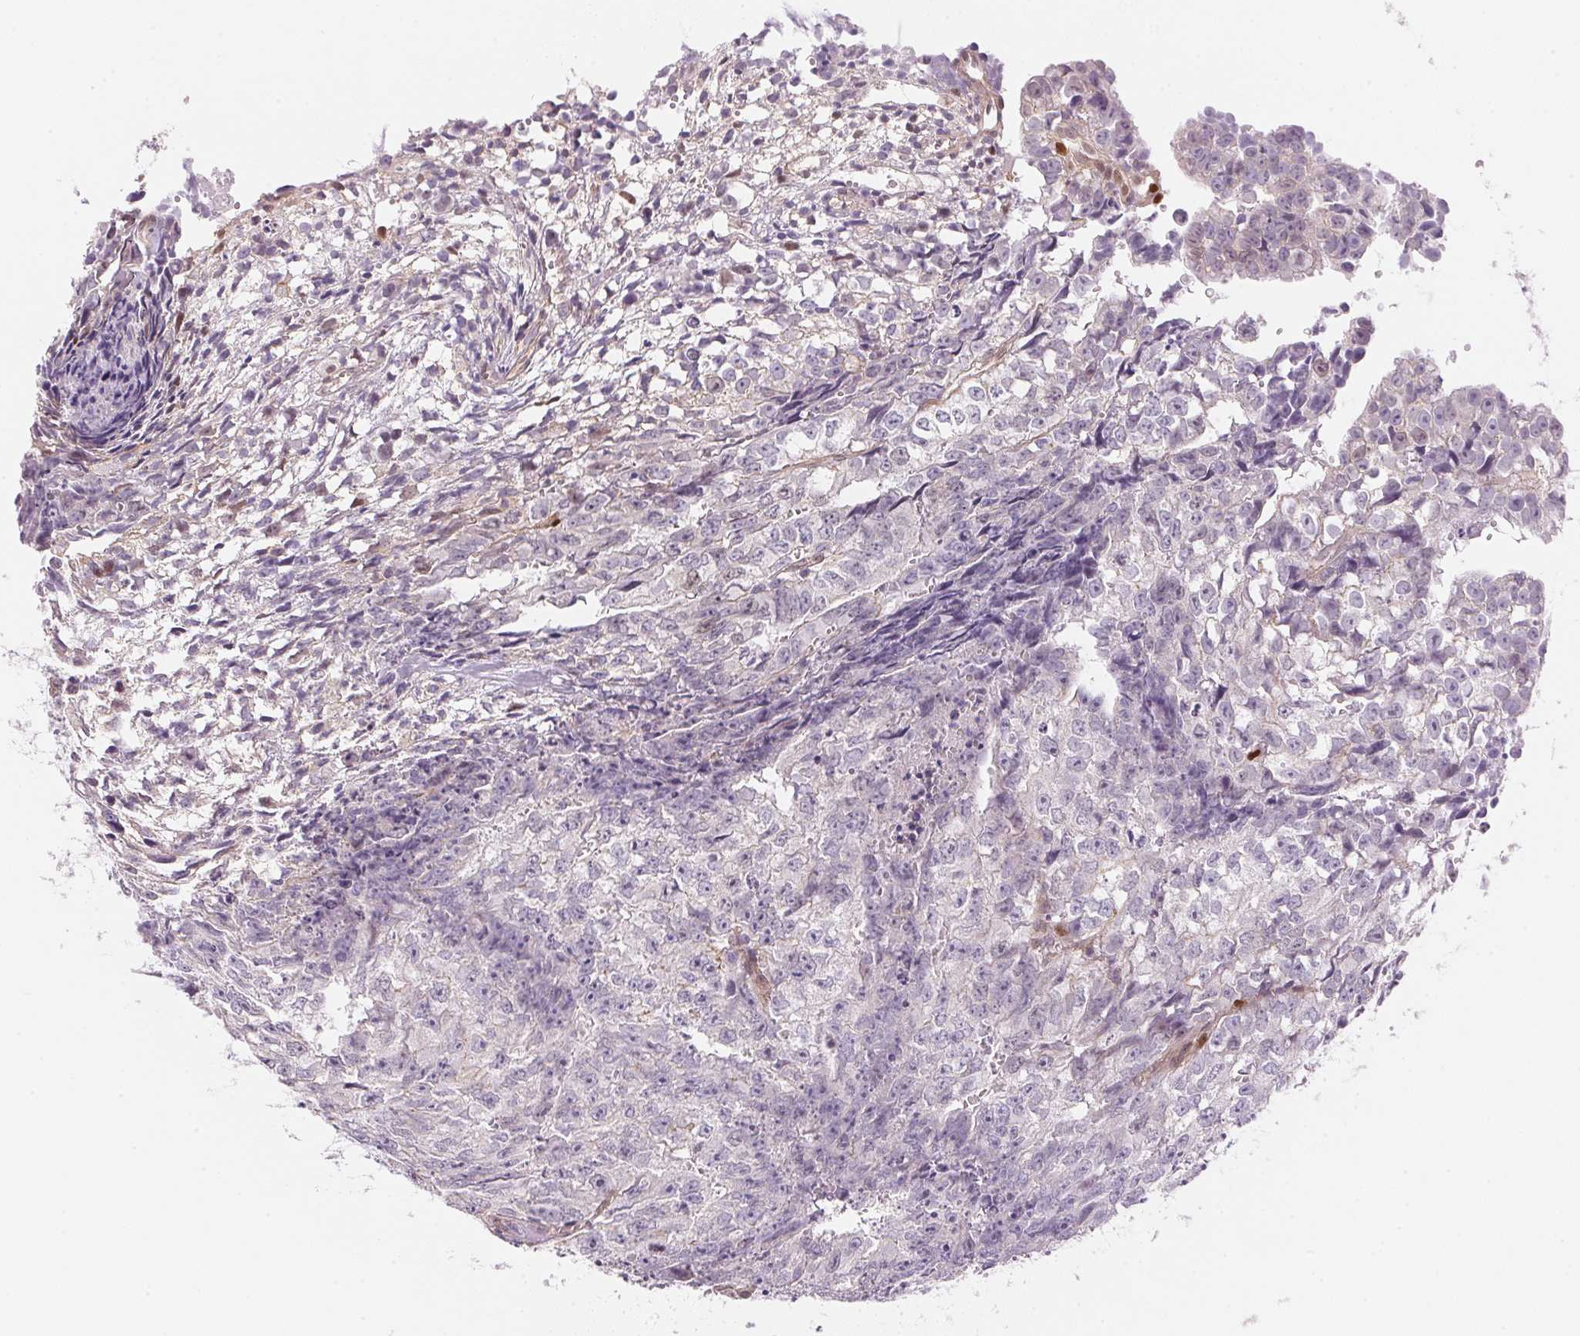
{"staining": {"intensity": "negative", "quantity": "none", "location": "none"}, "tissue": "testis cancer", "cell_type": "Tumor cells", "image_type": "cancer", "snomed": [{"axis": "morphology", "description": "Carcinoma, Embryonal, NOS"}, {"axis": "morphology", "description": "Teratoma, malignant, NOS"}, {"axis": "topography", "description": "Testis"}], "caption": "There is no significant staining in tumor cells of testis cancer.", "gene": "SMTN", "patient": {"sex": "male", "age": 24}}